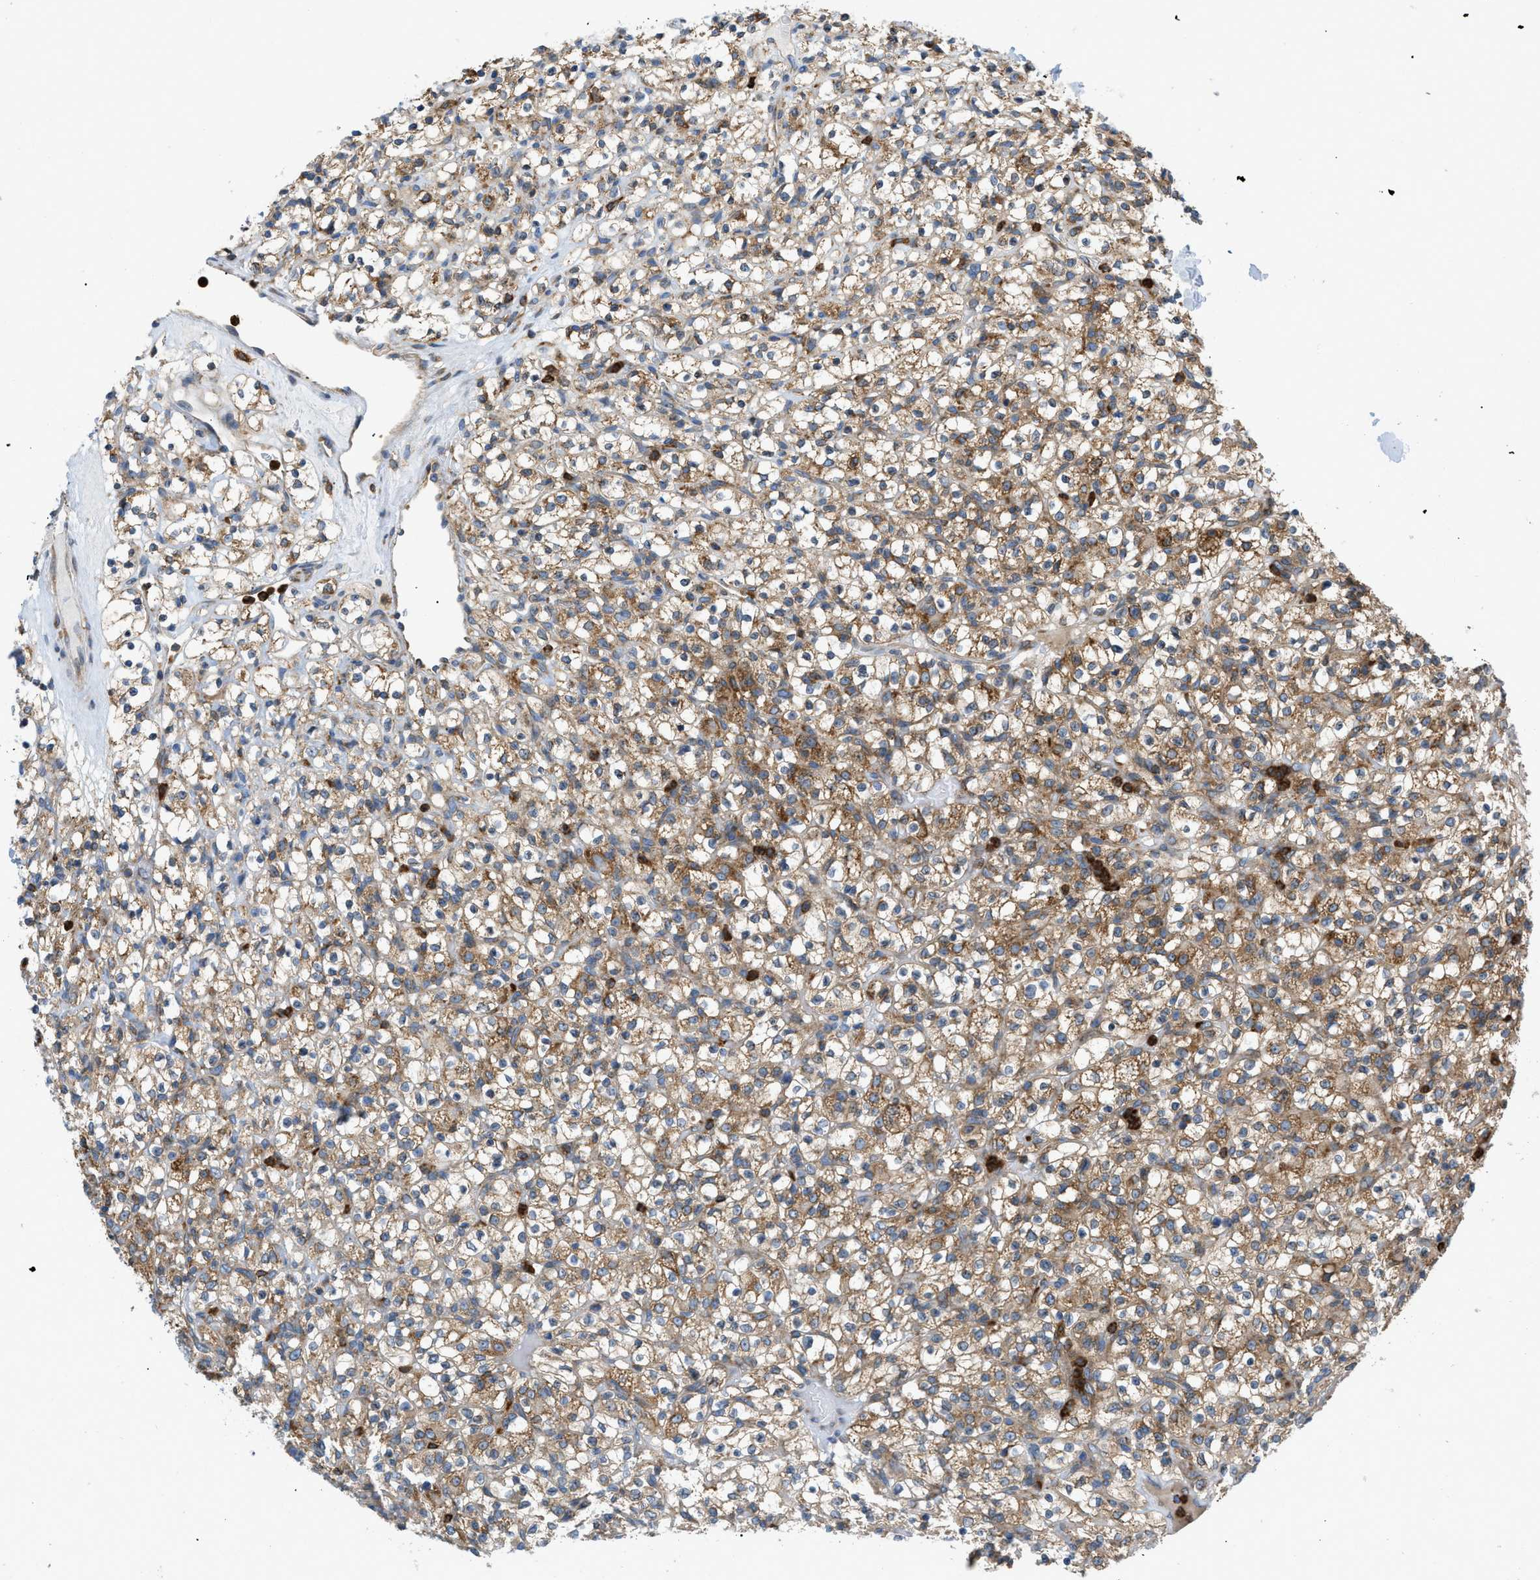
{"staining": {"intensity": "moderate", "quantity": ">75%", "location": "cytoplasmic/membranous"}, "tissue": "renal cancer", "cell_type": "Tumor cells", "image_type": "cancer", "snomed": [{"axis": "morphology", "description": "Normal tissue, NOS"}, {"axis": "morphology", "description": "Adenocarcinoma, NOS"}, {"axis": "topography", "description": "Kidney"}], "caption": "Renal cancer (adenocarcinoma) was stained to show a protein in brown. There is medium levels of moderate cytoplasmic/membranous staining in approximately >75% of tumor cells. The staining is performed using DAB (3,3'-diaminobenzidine) brown chromogen to label protein expression. The nuclei are counter-stained blue using hematoxylin.", "gene": "GPAT4", "patient": {"sex": "female", "age": 72}}